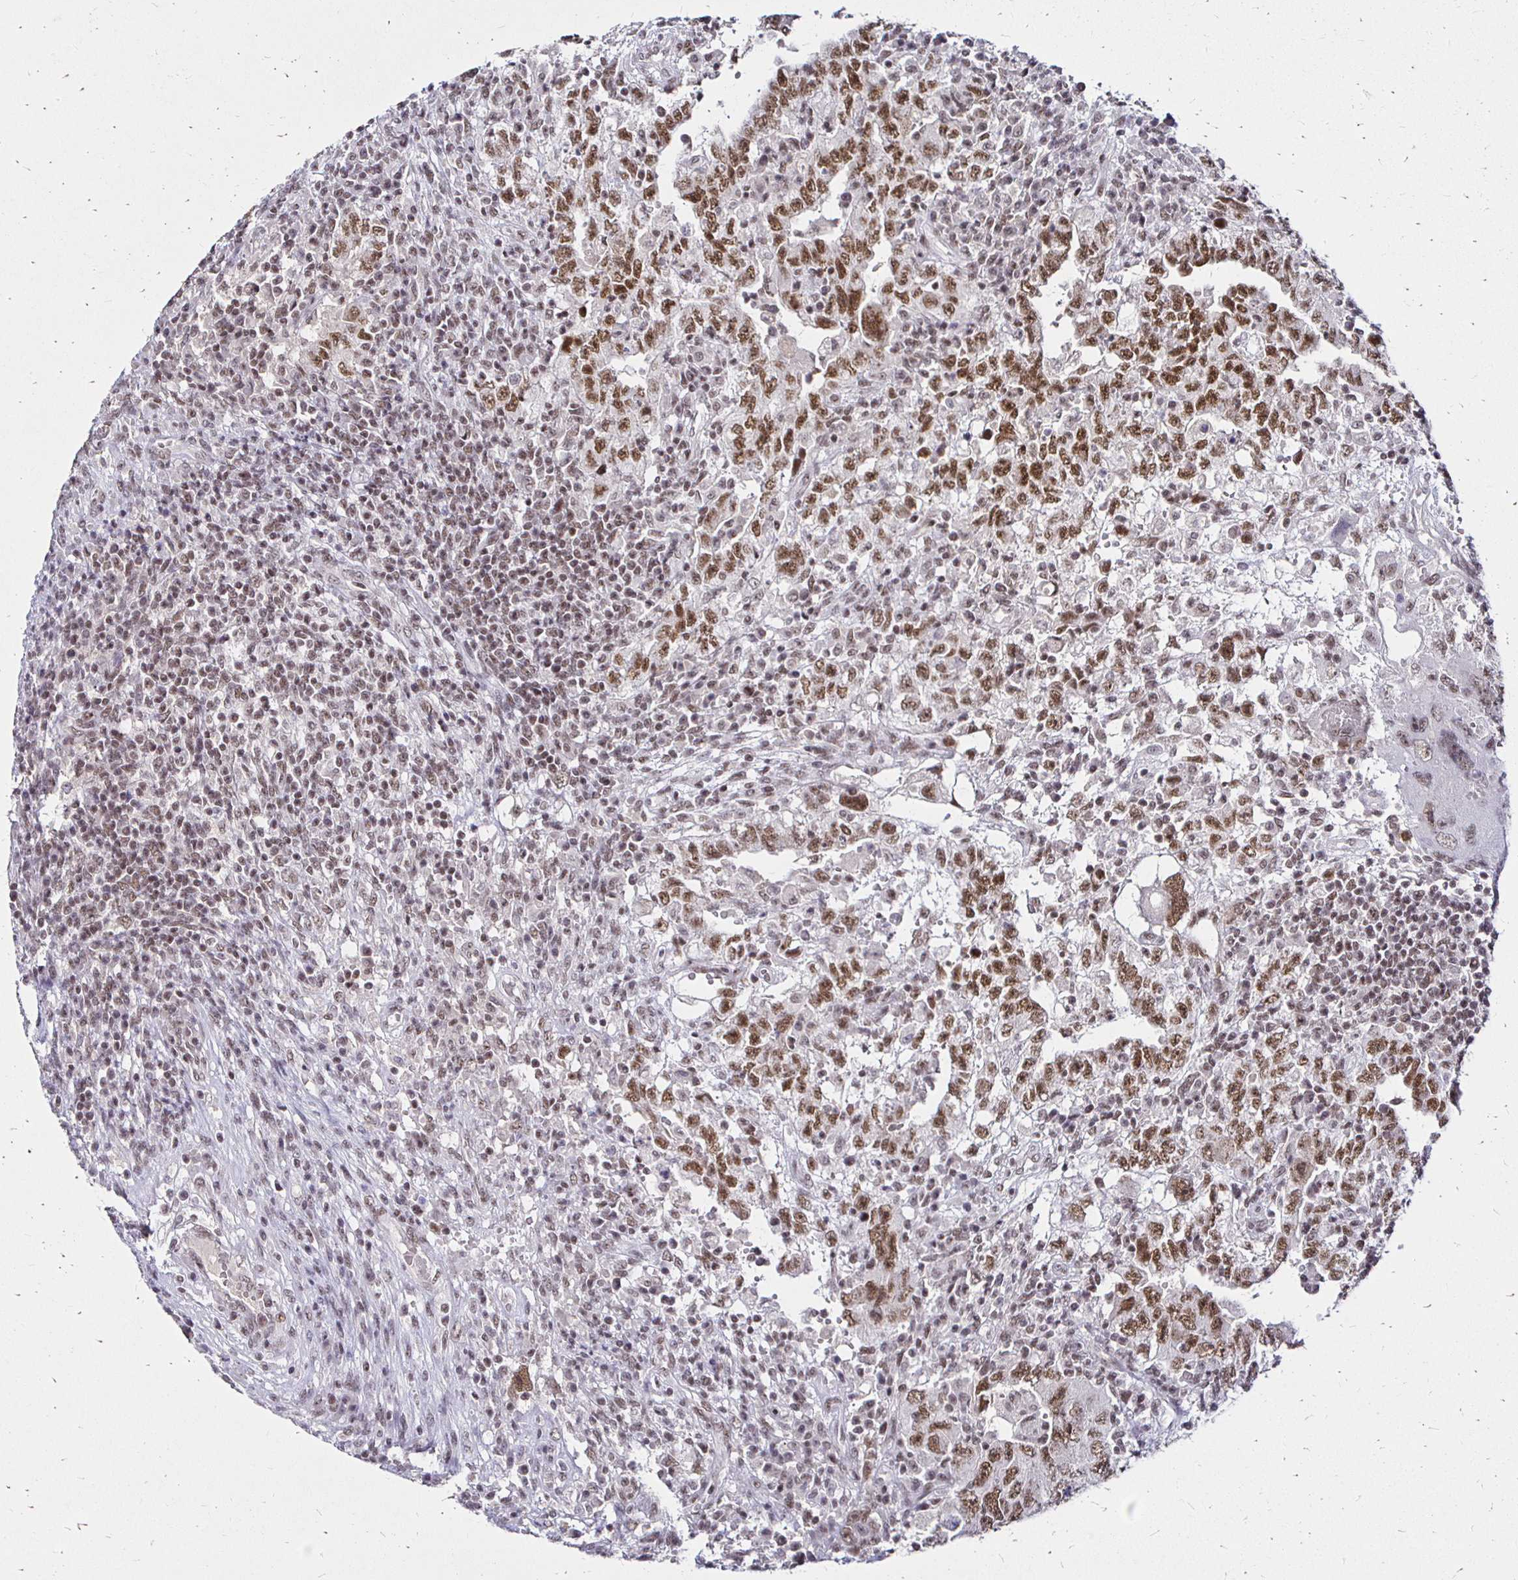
{"staining": {"intensity": "moderate", "quantity": ">75%", "location": "nuclear"}, "tissue": "testis cancer", "cell_type": "Tumor cells", "image_type": "cancer", "snomed": [{"axis": "morphology", "description": "Carcinoma, Embryonal, NOS"}, {"axis": "topography", "description": "Testis"}], "caption": "This is an image of immunohistochemistry staining of testis cancer (embryonal carcinoma), which shows moderate staining in the nuclear of tumor cells.", "gene": "SIN3A", "patient": {"sex": "male", "age": 26}}